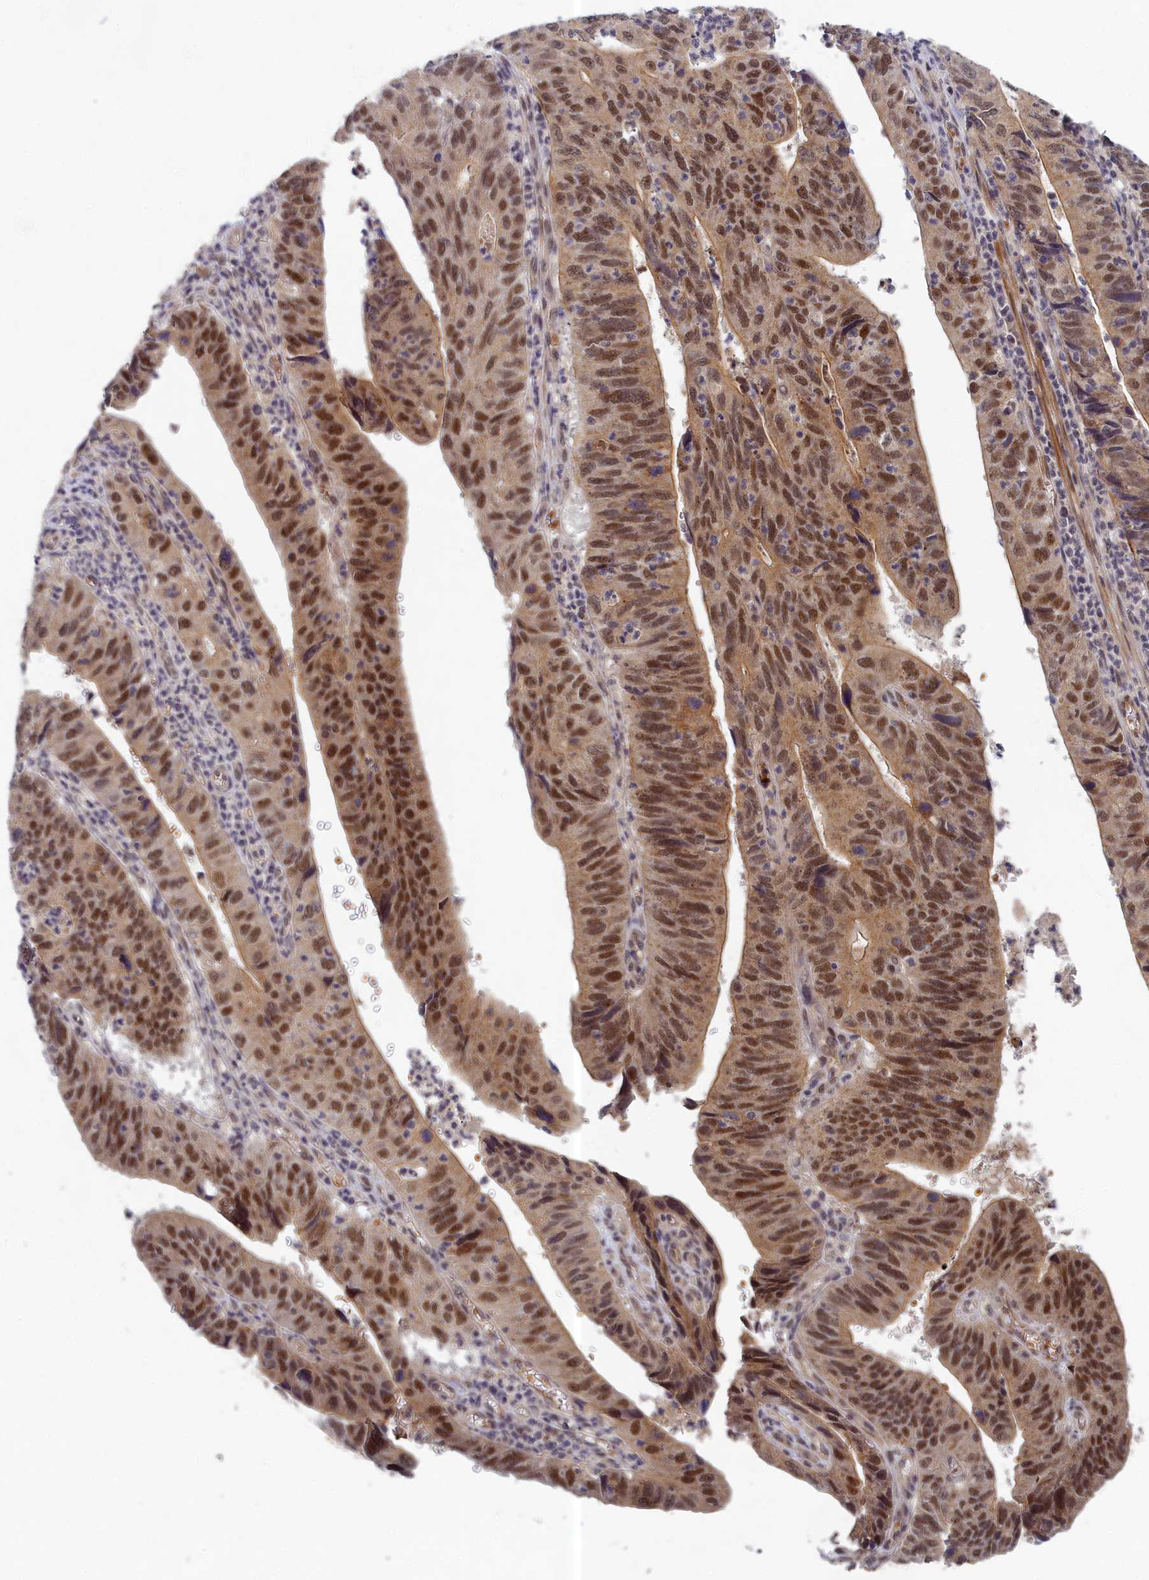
{"staining": {"intensity": "moderate", "quantity": ">75%", "location": "cytoplasmic/membranous,nuclear"}, "tissue": "stomach cancer", "cell_type": "Tumor cells", "image_type": "cancer", "snomed": [{"axis": "morphology", "description": "Adenocarcinoma, NOS"}, {"axis": "topography", "description": "Stomach"}], "caption": "Stomach cancer stained with a brown dye reveals moderate cytoplasmic/membranous and nuclear positive staining in approximately >75% of tumor cells.", "gene": "EARS2", "patient": {"sex": "male", "age": 59}}